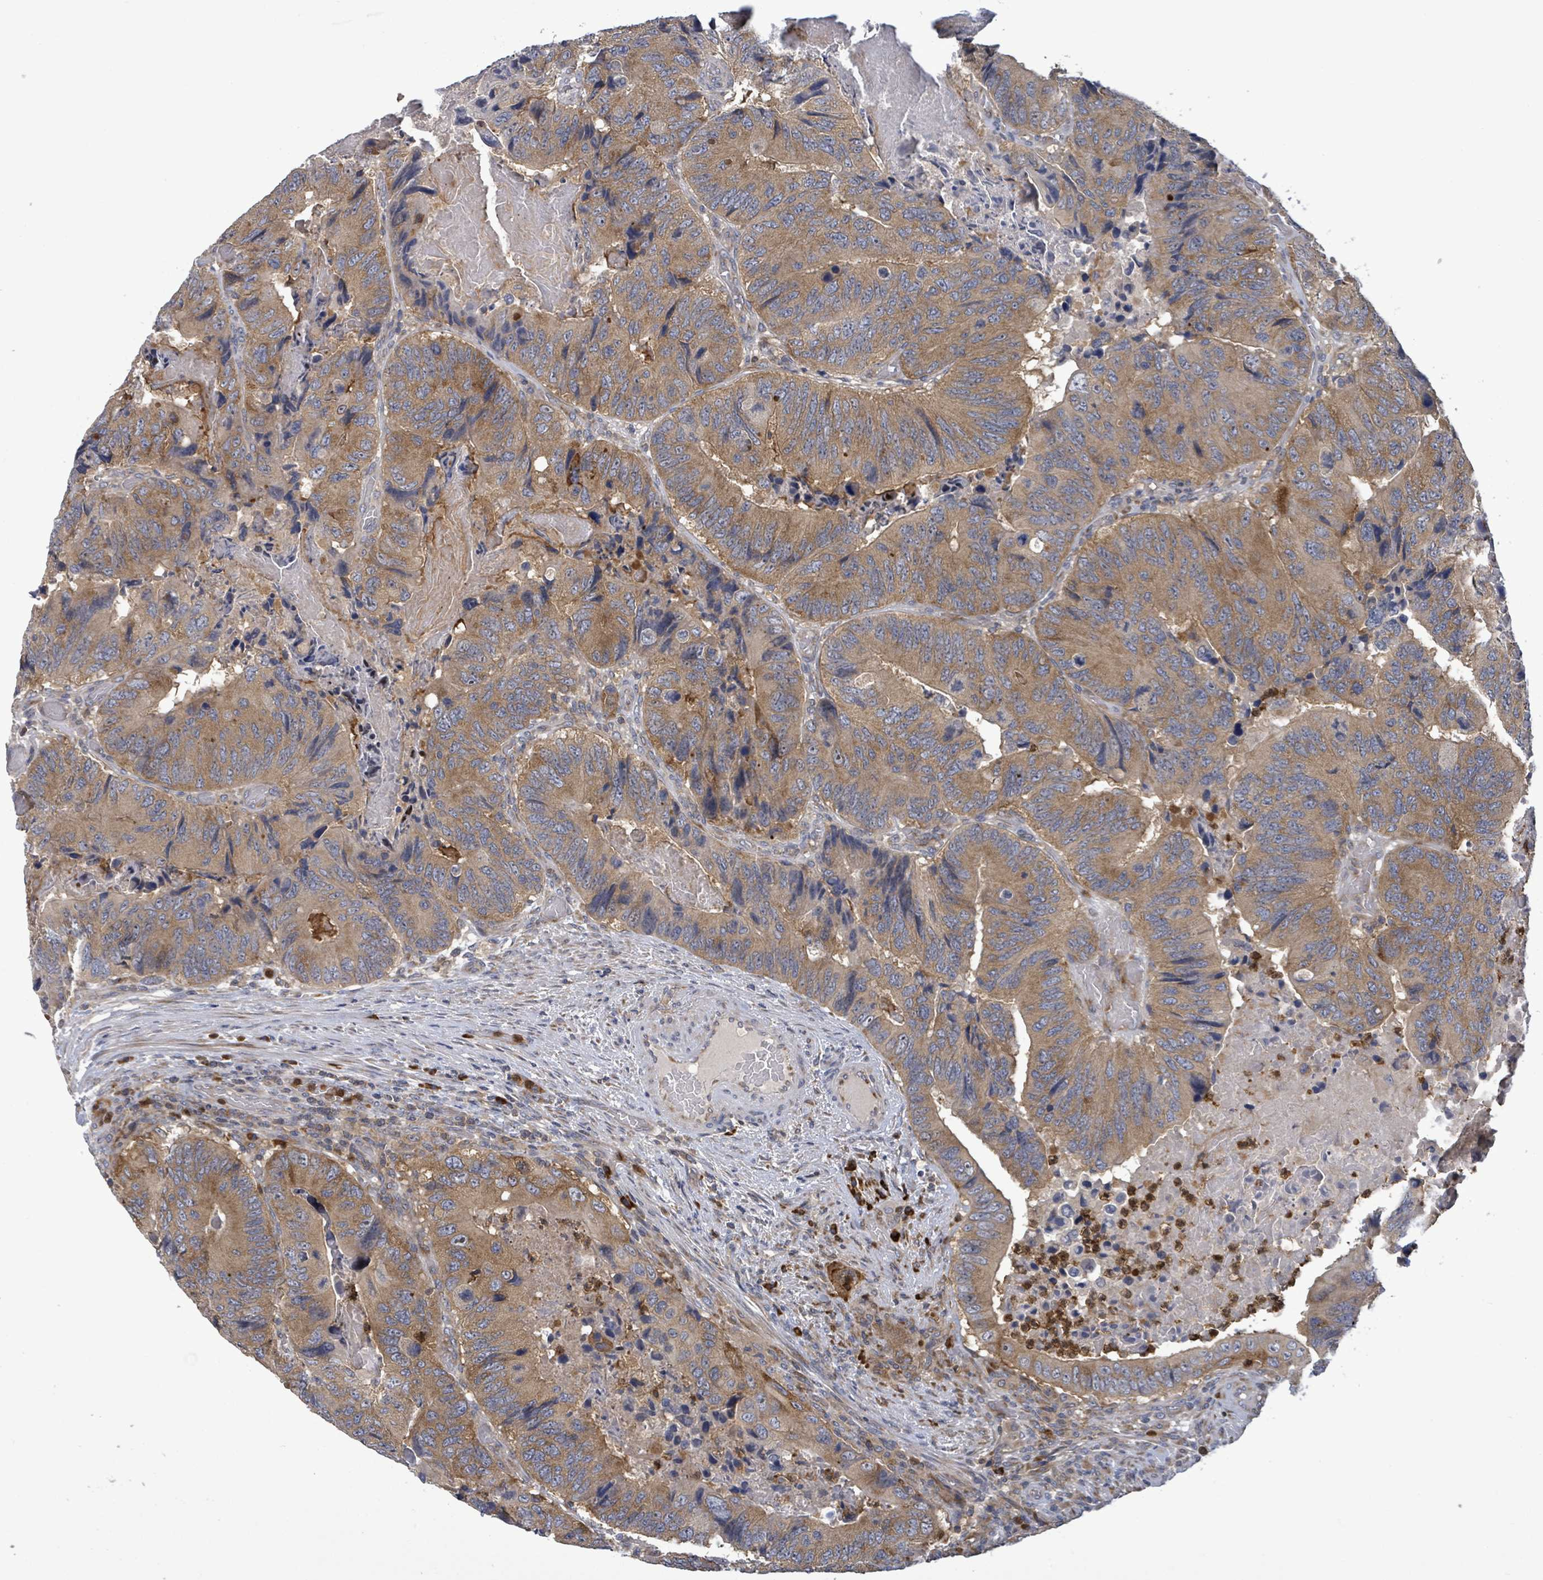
{"staining": {"intensity": "moderate", "quantity": ">75%", "location": "cytoplasmic/membranous"}, "tissue": "colorectal cancer", "cell_type": "Tumor cells", "image_type": "cancer", "snomed": [{"axis": "morphology", "description": "Adenocarcinoma, NOS"}, {"axis": "topography", "description": "Colon"}], "caption": "IHC of colorectal cancer reveals medium levels of moderate cytoplasmic/membranous staining in approximately >75% of tumor cells.", "gene": "SERPINE3", "patient": {"sex": "male", "age": 84}}